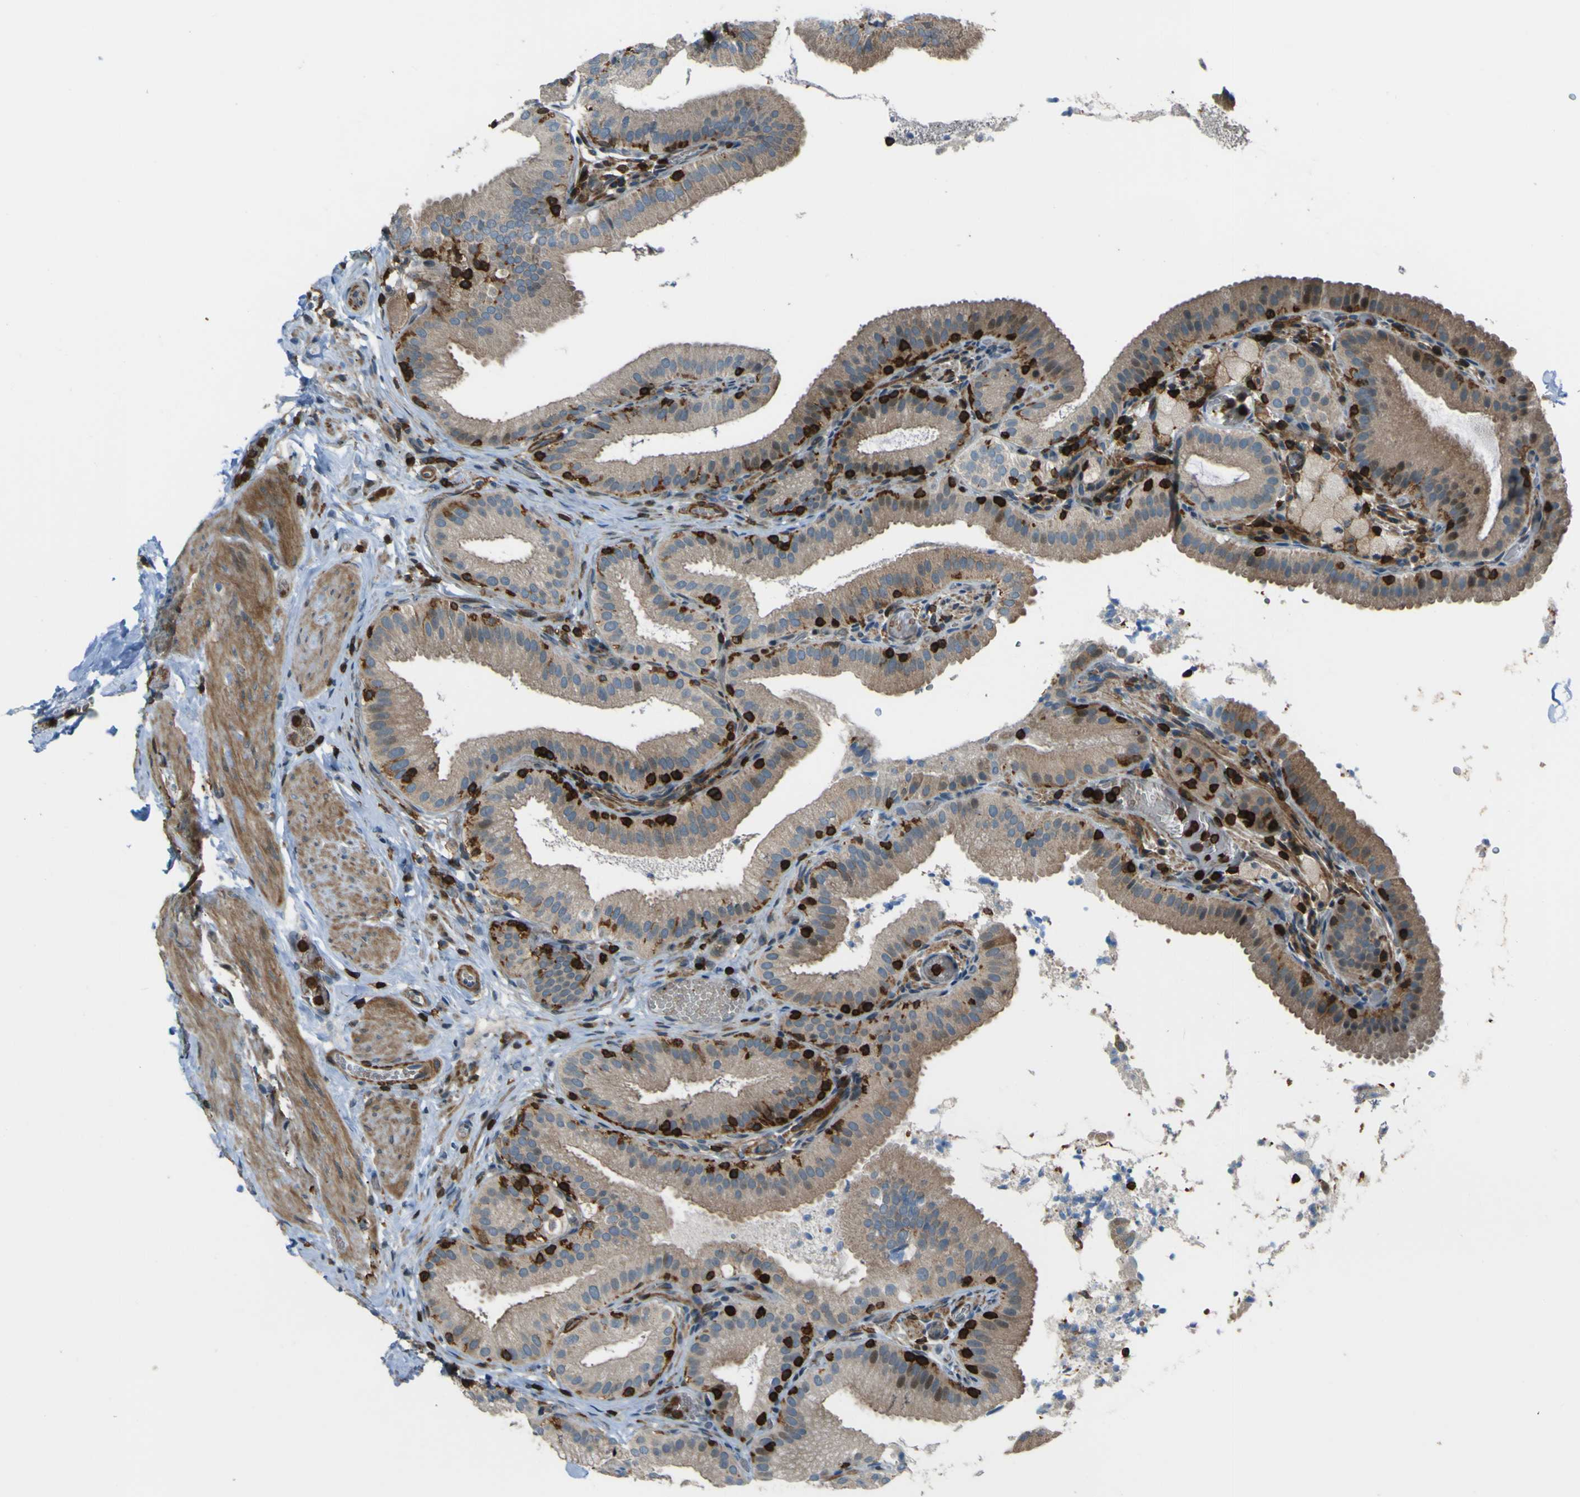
{"staining": {"intensity": "weak", "quantity": ">75%", "location": "cytoplasmic/membranous"}, "tissue": "gallbladder", "cell_type": "Glandular cells", "image_type": "normal", "snomed": [{"axis": "morphology", "description": "Normal tissue, NOS"}, {"axis": "topography", "description": "Gallbladder"}], "caption": "Immunohistochemical staining of benign human gallbladder reveals weak cytoplasmic/membranous protein staining in about >75% of glandular cells. (Brightfield microscopy of DAB IHC at high magnification).", "gene": "PCDHB5", "patient": {"sex": "male", "age": 54}}